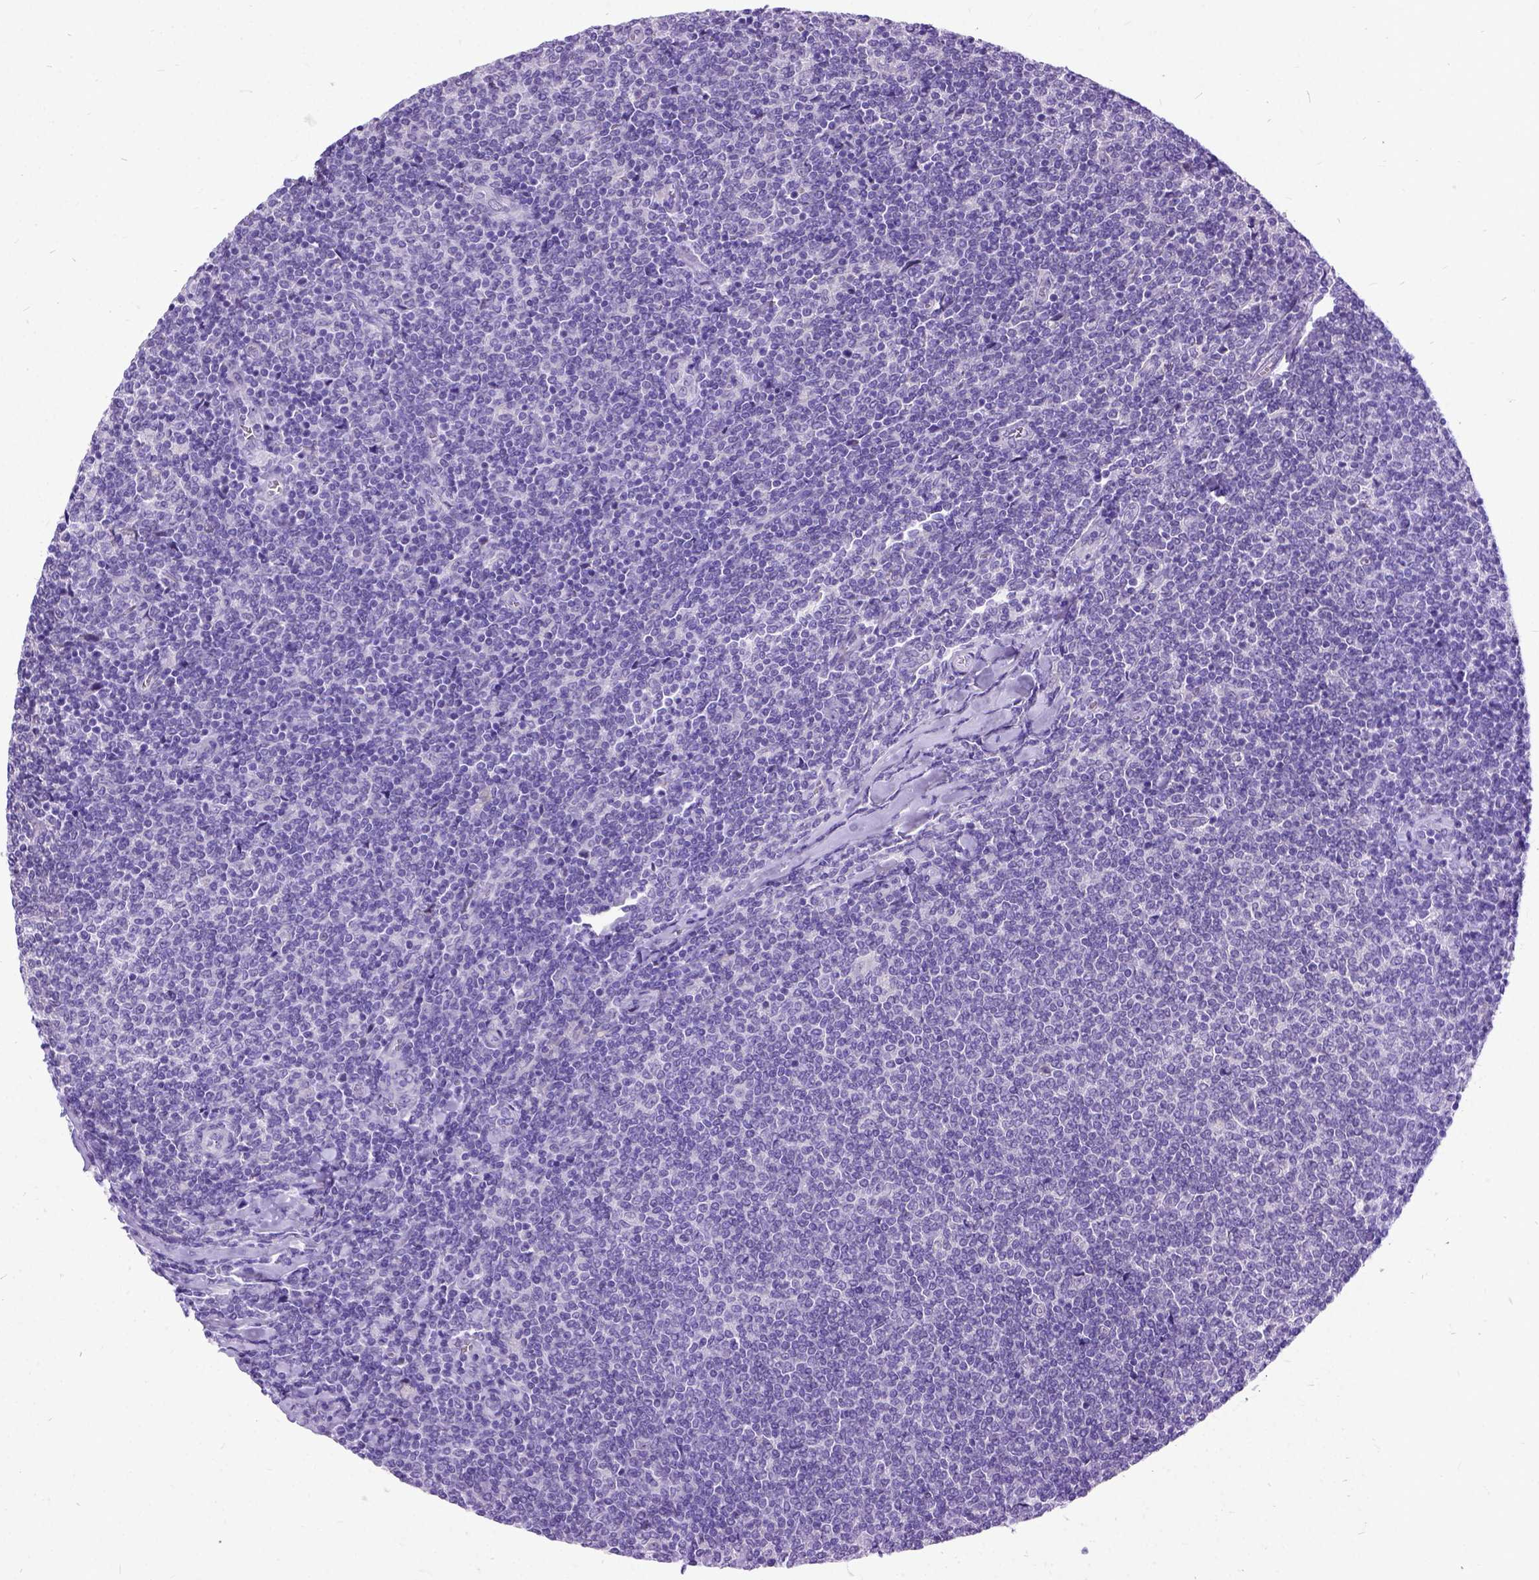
{"staining": {"intensity": "negative", "quantity": "none", "location": "none"}, "tissue": "lymphoma", "cell_type": "Tumor cells", "image_type": "cancer", "snomed": [{"axis": "morphology", "description": "Malignant lymphoma, non-Hodgkin's type, Low grade"}, {"axis": "topography", "description": "Lymph node"}], "caption": "High magnification brightfield microscopy of lymphoma stained with DAB (3,3'-diaminobenzidine) (brown) and counterstained with hematoxylin (blue): tumor cells show no significant expression. (DAB (3,3'-diaminobenzidine) IHC with hematoxylin counter stain).", "gene": "NEUROD4", "patient": {"sex": "male", "age": 52}}